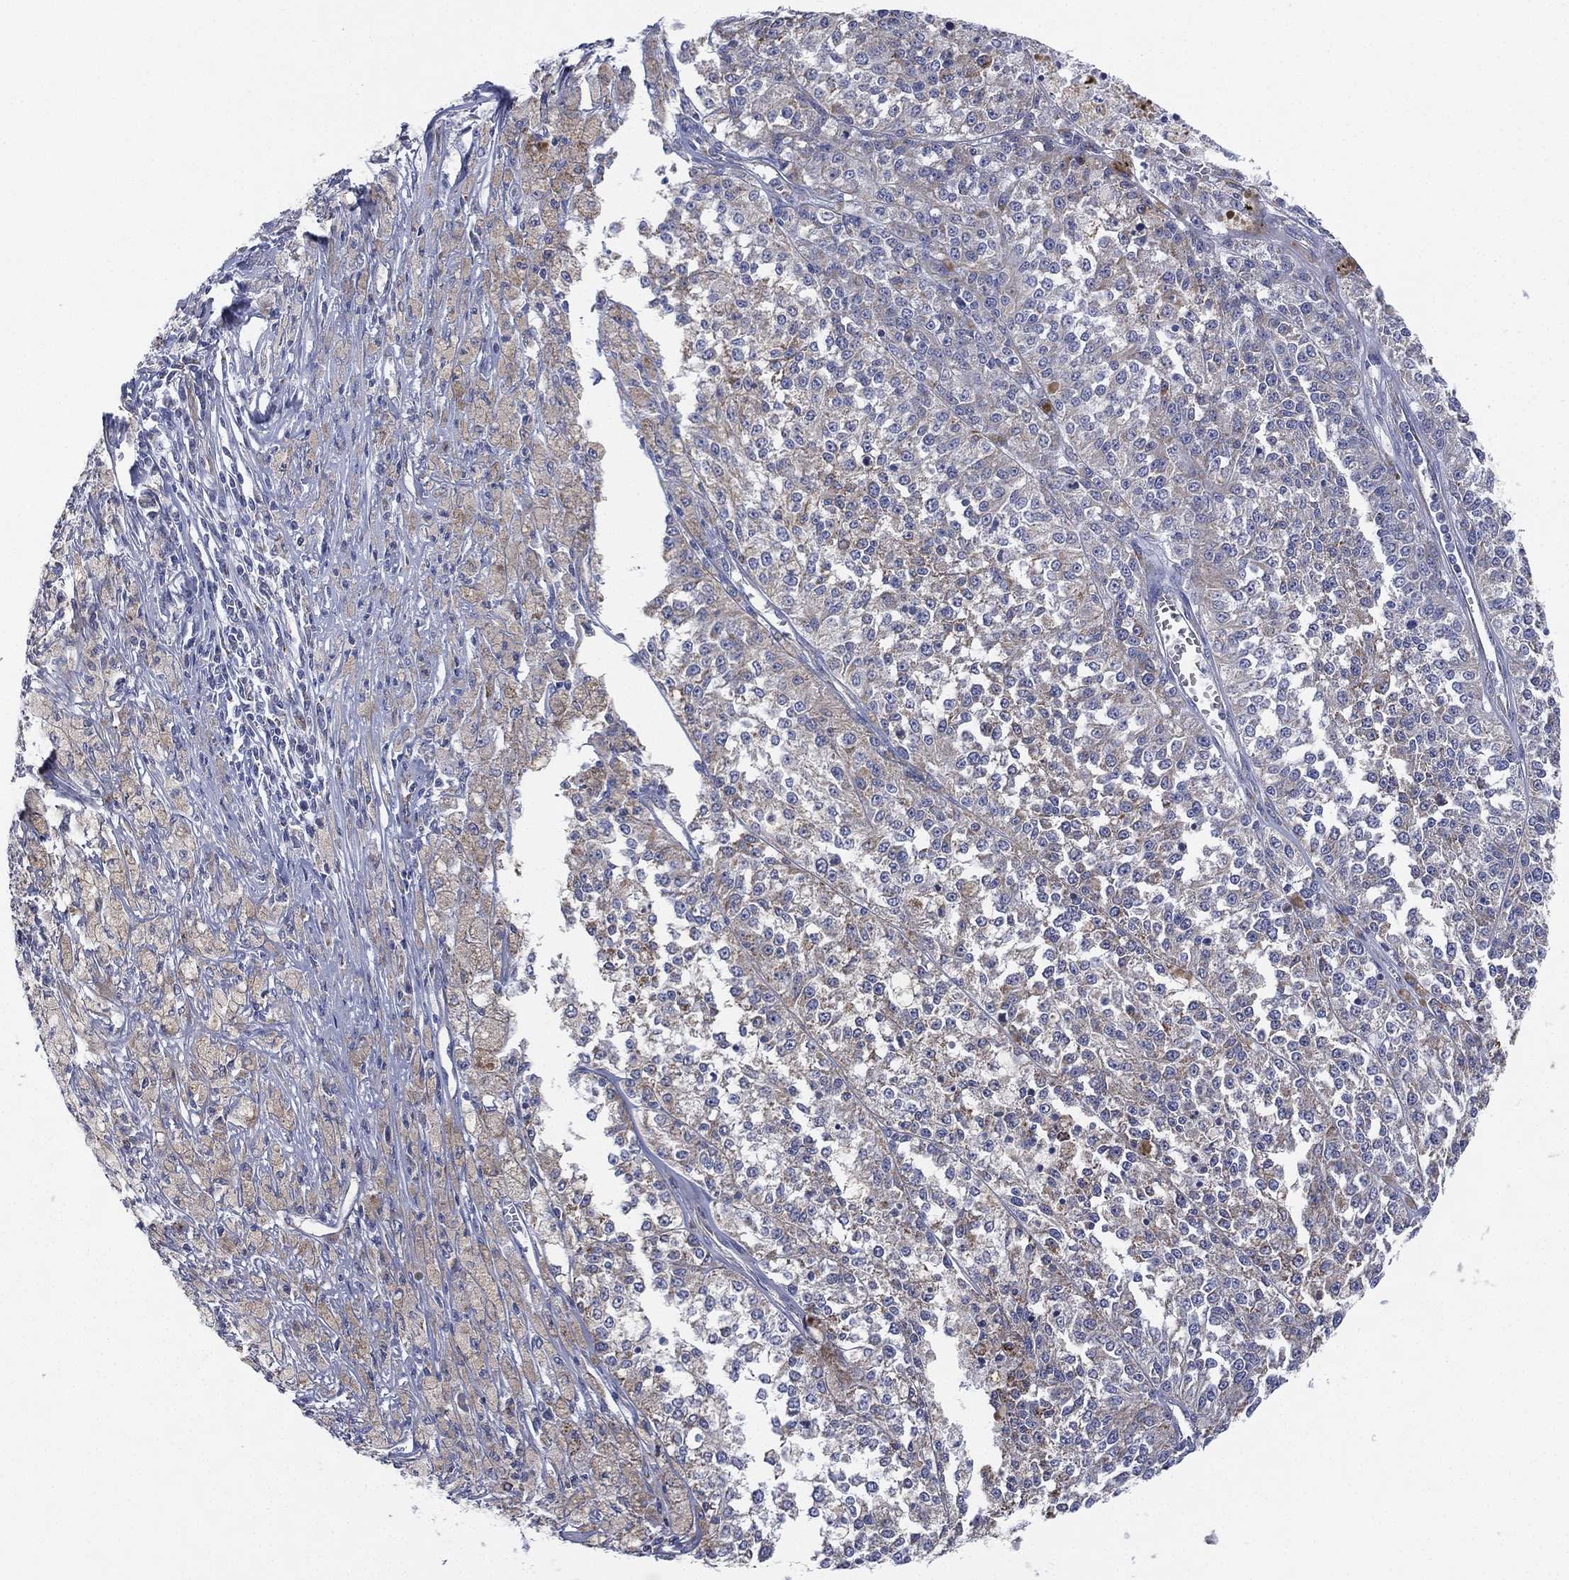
{"staining": {"intensity": "weak", "quantity": "<25%", "location": "cytoplasmic/membranous"}, "tissue": "melanoma", "cell_type": "Tumor cells", "image_type": "cancer", "snomed": [{"axis": "morphology", "description": "Malignant melanoma, Metastatic site"}, {"axis": "topography", "description": "Lymph node"}], "caption": "Tumor cells show no significant protein staining in melanoma. (Brightfield microscopy of DAB IHC at high magnification).", "gene": "INA", "patient": {"sex": "female", "age": 64}}